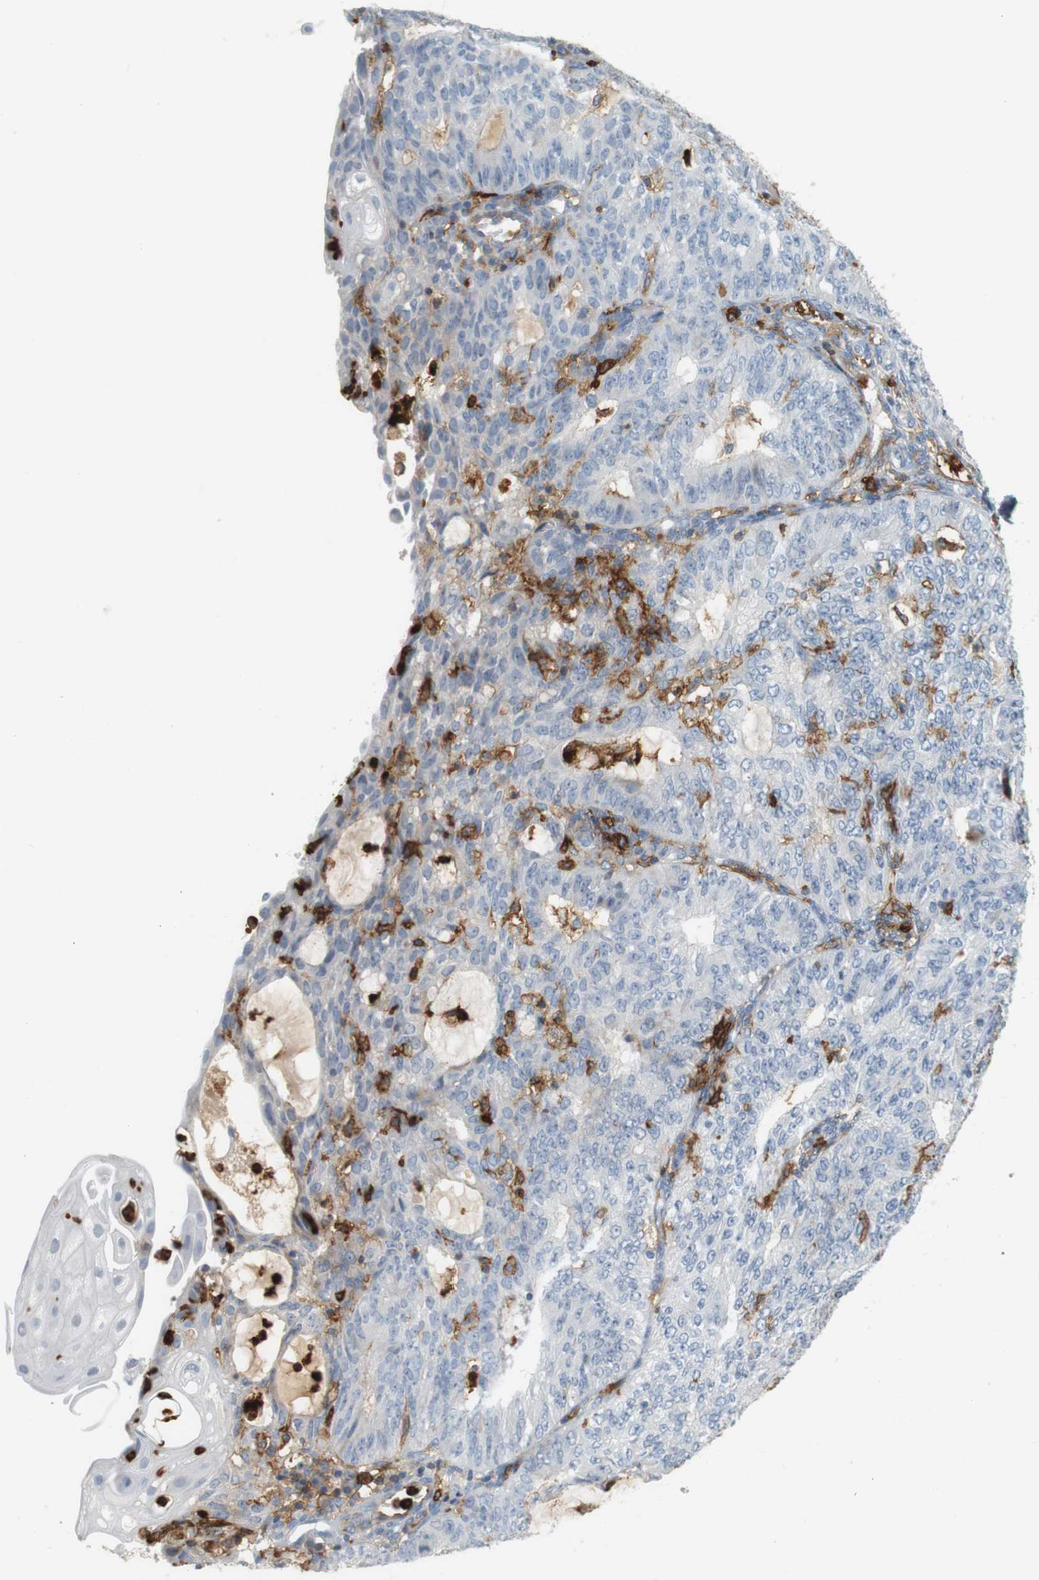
{"staining": {"intensity": "negative", "quantity": "none", "location": "none"}, "tissue": "endometrial cancer", "cell_type": "Tumor cells", "image_type": "cancer", "snomed": [{"axis": "morphology", "description": "Adenocarcinoma, NOS"}, {"axis": "topography", "description": "Endometrium"}], "caption": "Immunohistochemistry (IHC) histopathology image of endometrial adenocarcinoma stained for a protein (brown), which reveals no expression in tumor cells. (IHC, brightfield microscopy, high magnification).", "gene": "SIRPA", "patient": {"sex": "female", "age": 32}}